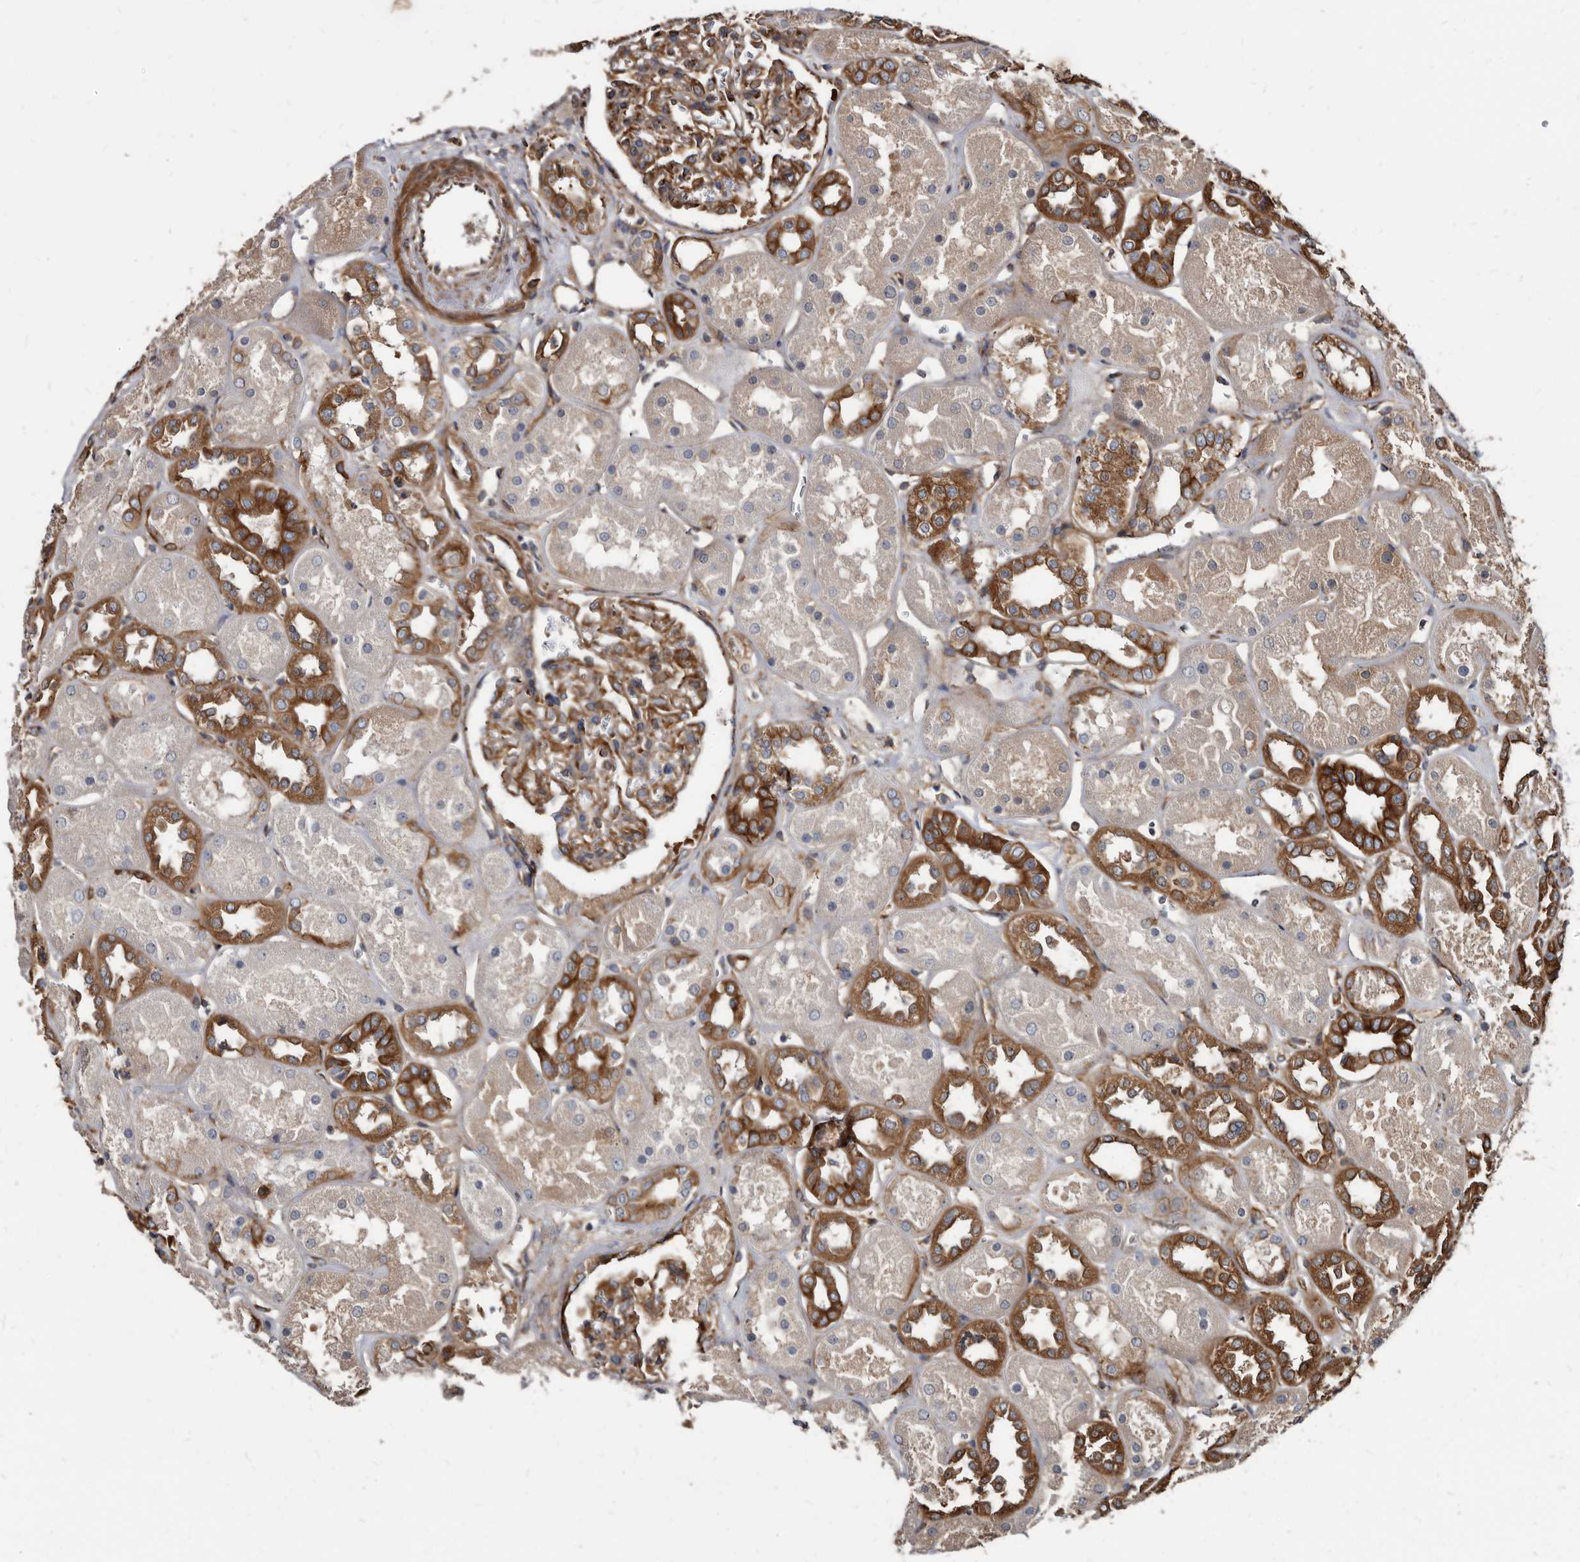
{"staining": {"intensity": "strong", "quantity": "25%-75%", "location": "cytoplasmic/membranous"}, "tissue": "kidney", "cell_type": "Cells in glomeruli", "image_type": "normal", "snomed": [{"axis": "morphology", "description": "Normal tissue, NOS"}, {"axis": "topography", "description": "Kidney"}], "caption": "Cells in glomeruli show high levels of strong cytoplasmic/membranous expression in approximately 25%-75% of cells in normal kidney. The staining was performed using DAB to visualize the protein expression in brown, while the nuclei were stained in blue with hematoxylin (Magnification: 20x).", "gene": "KCTD20", "patient": {"sex": "male", "age": 70}}